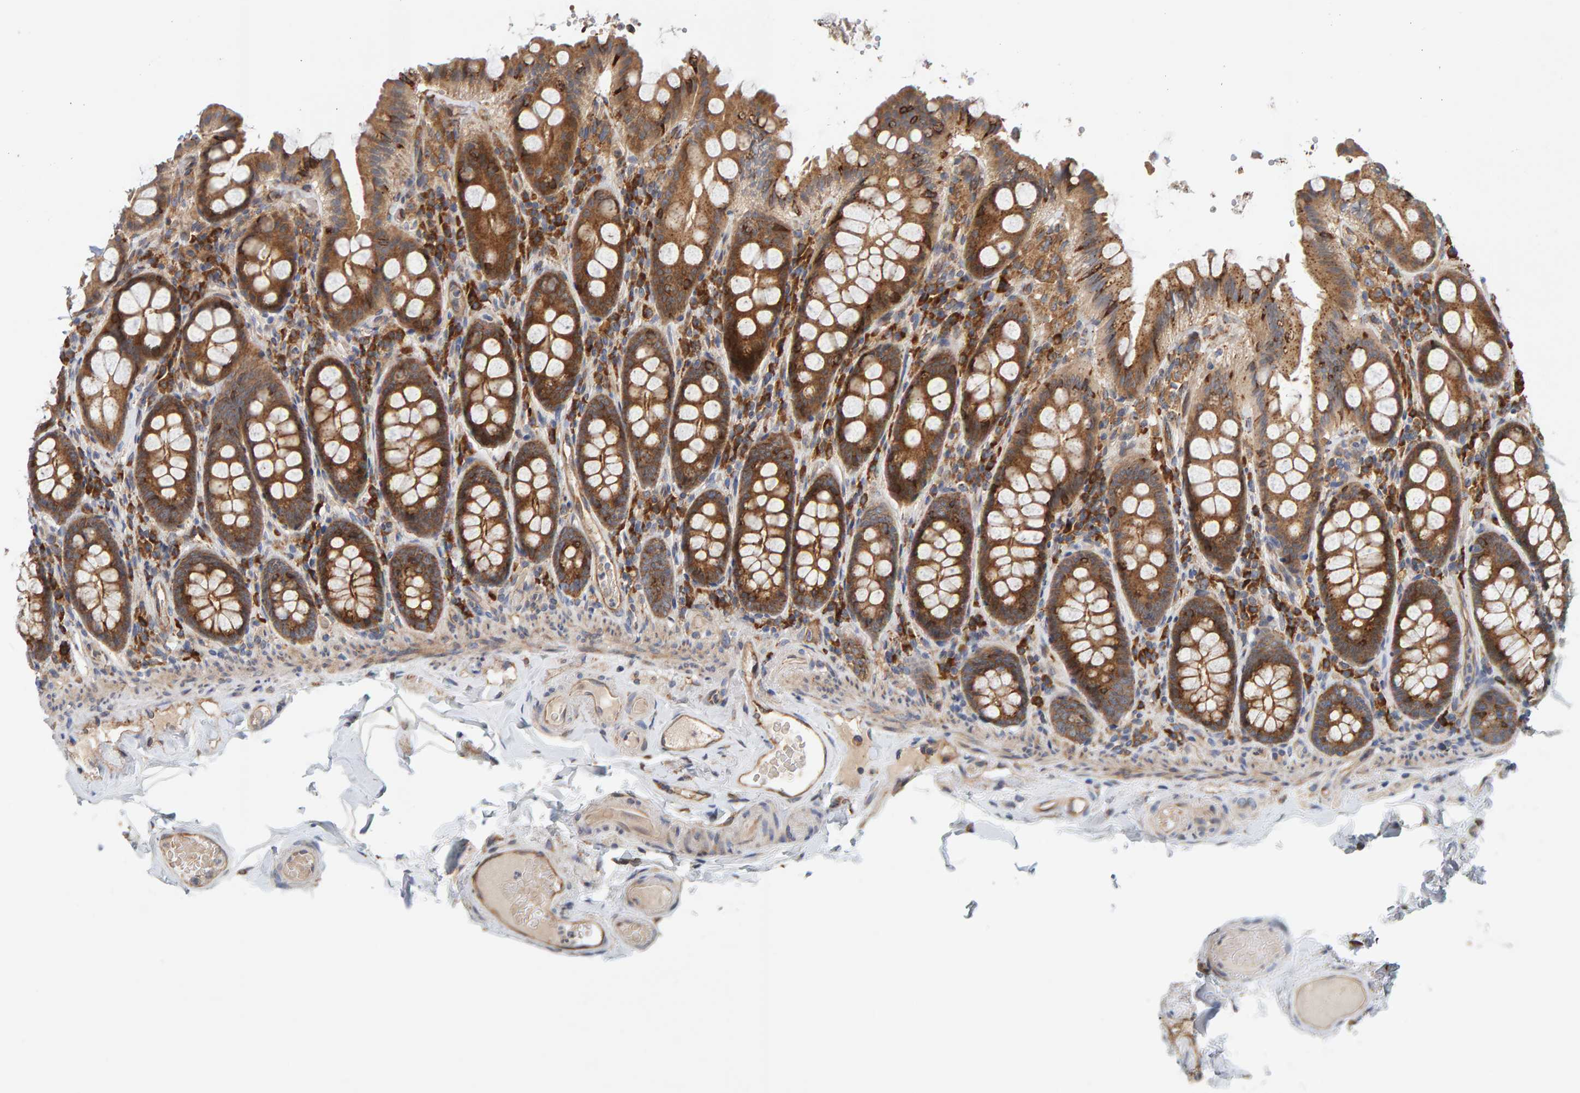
{"staining": {"intensity": "moderate", "quantity": ">75%", "location": "cytoplasmic/membranous"}, "tissue": "colon", "cell_type": "Endothelial cells", "image_type": "normal", "snomed": [{"axis": "morphology", "description": "Normal tissue, NOS"}, {"axis": "topography", "description": "Colon"}, {"axis": "topography", "description": "Peripheral nerve tissue"}], "caption": "A histopathology image showing moderate cytoplasmic/membranous positivity in about >75% of endothelial cells in unremarkable colon, as visualized by brown immunohistochemical staining.", "gene": "BAIAP2", "patient": {"sex": "female", "age": 61}}